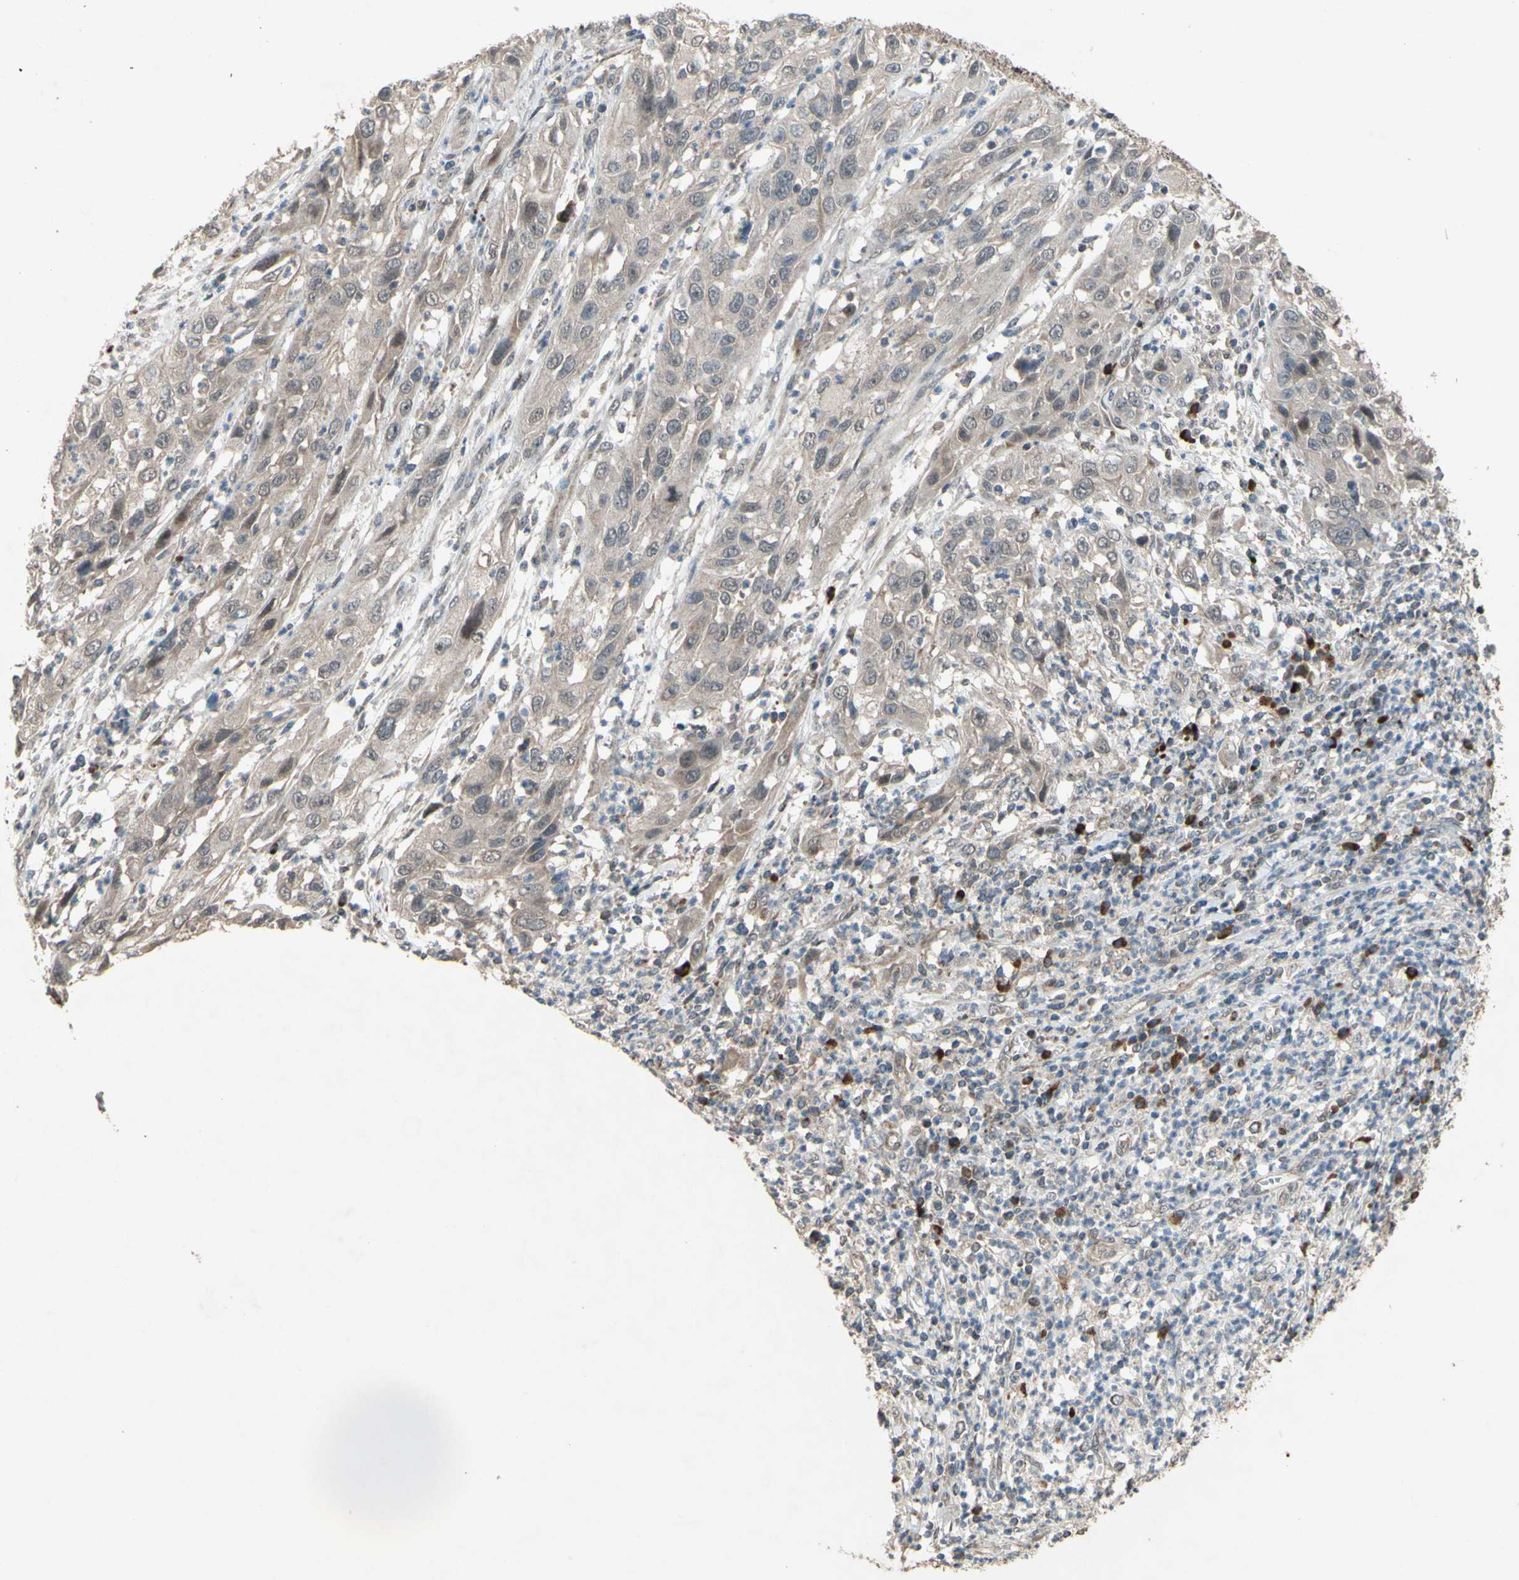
{"staining": {"intensity": "weak", "quantity": ">75%", "location": "cytoplasmic/membranous"}, "tissue": "cervical cancer", "cell_type": "Tumor cells", "image_type": "cancer", "snomed": [{"axis": "morphology", "description": "Squamous cell carcinoma, NOS"}, {"axis": "topography", "description": "Cervix"}], "caption": "Brown immunohistochemical staining in human cervical cancer (squamous cell carcinoma) displays weak cytoplasmic/membranous expression in about >75% of tumor cells.", "gene": "CD164", "patient": {"sex": "female", "age": 32}}